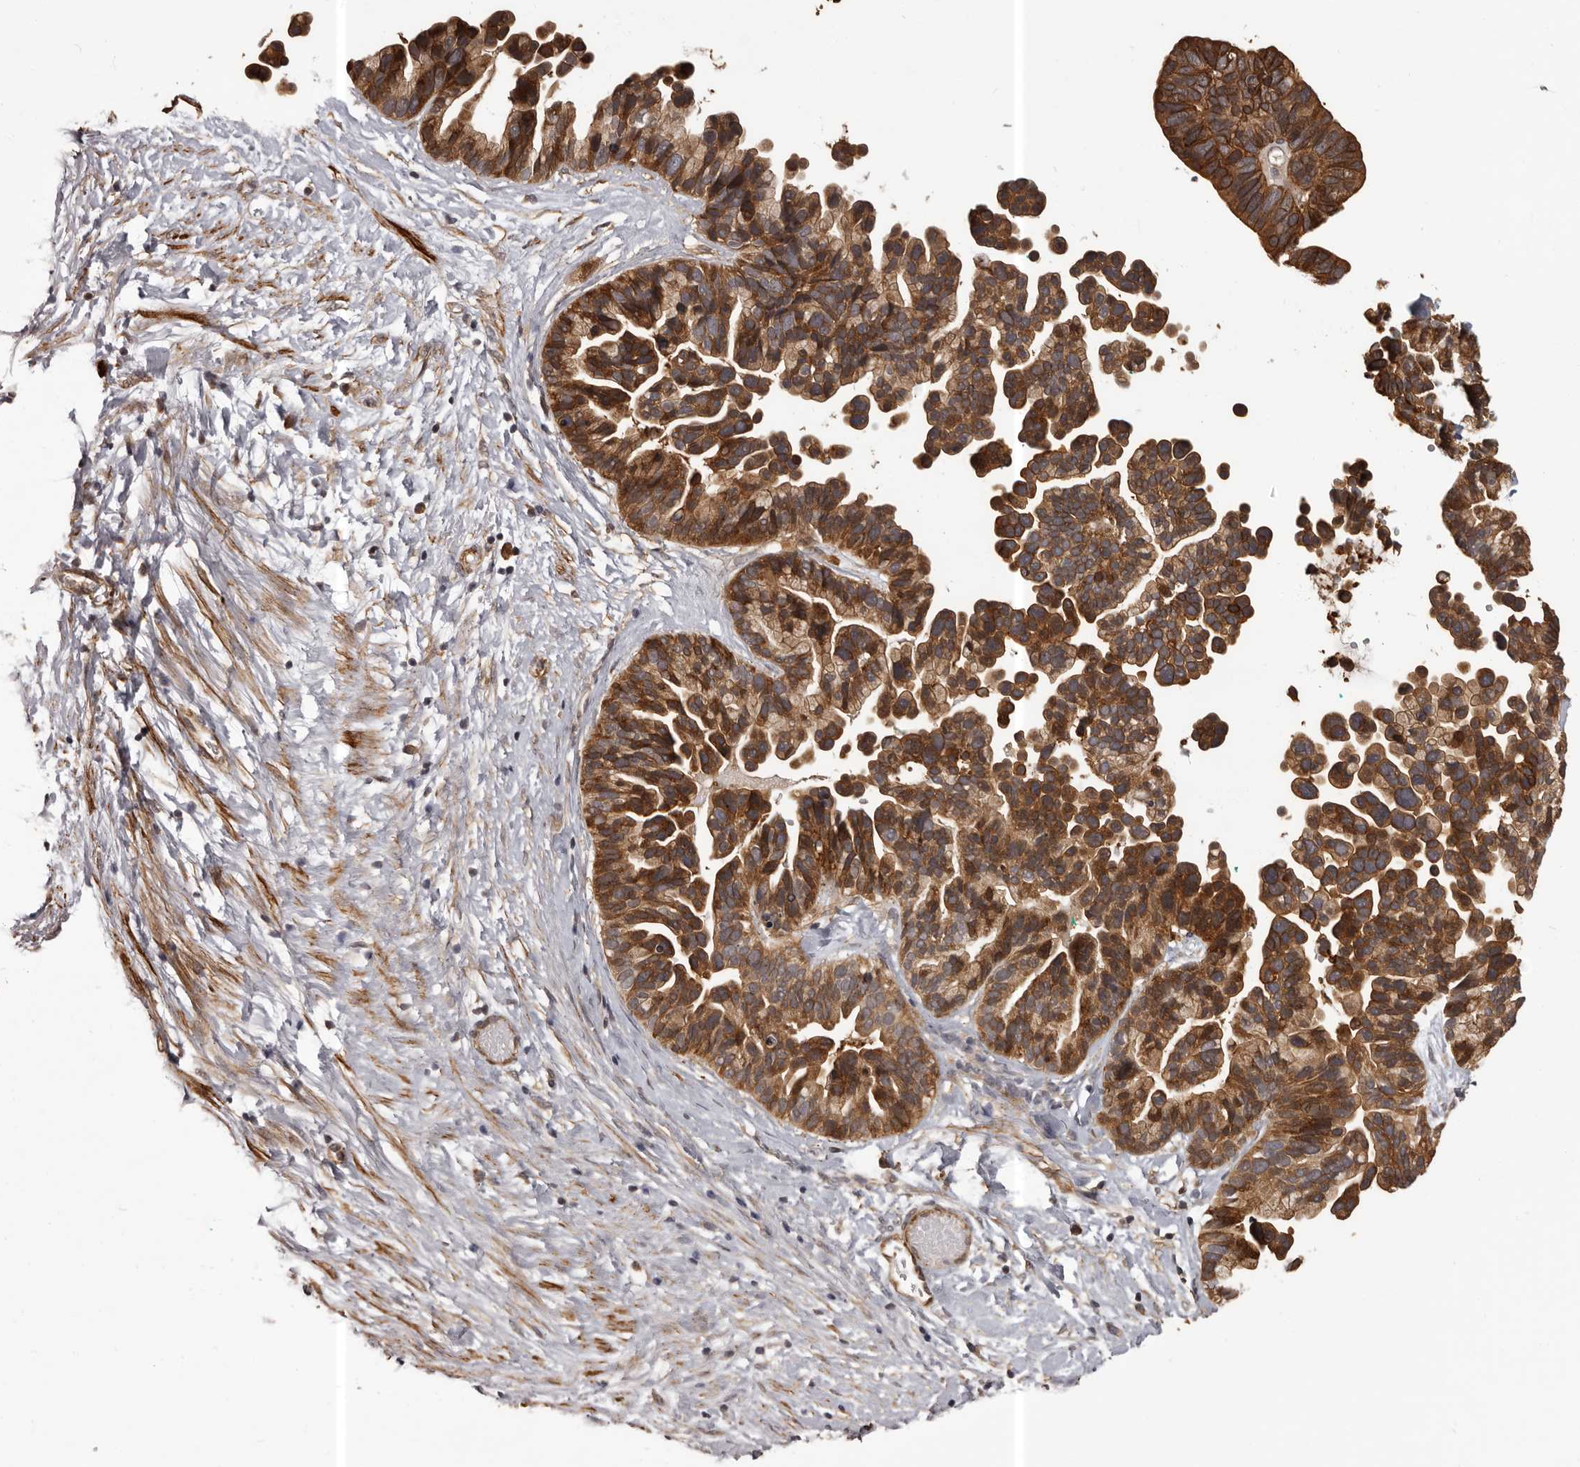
{"staining": {"intensity": "strong", "quantity": ">75%", "location": "cytoplasmic/membranous"}, "tissue": "ovarian cancer", "cell_type": "Tumor cells", "image_type": "cancer", "snomed": [{"axis": "morphology", "description": "Cystadenocarcinoma, serous, NOS"}, {"axis": "topography", "description": "Ovary"}], "caption": "Immunohistochemical staining of human ovarian cancer reveals high levels of strong cytoplasmic/membranous expression in about >75% of tumor cells.", "gene": "SLITRK6", "patient": {"sex": "female", "age": 56}}